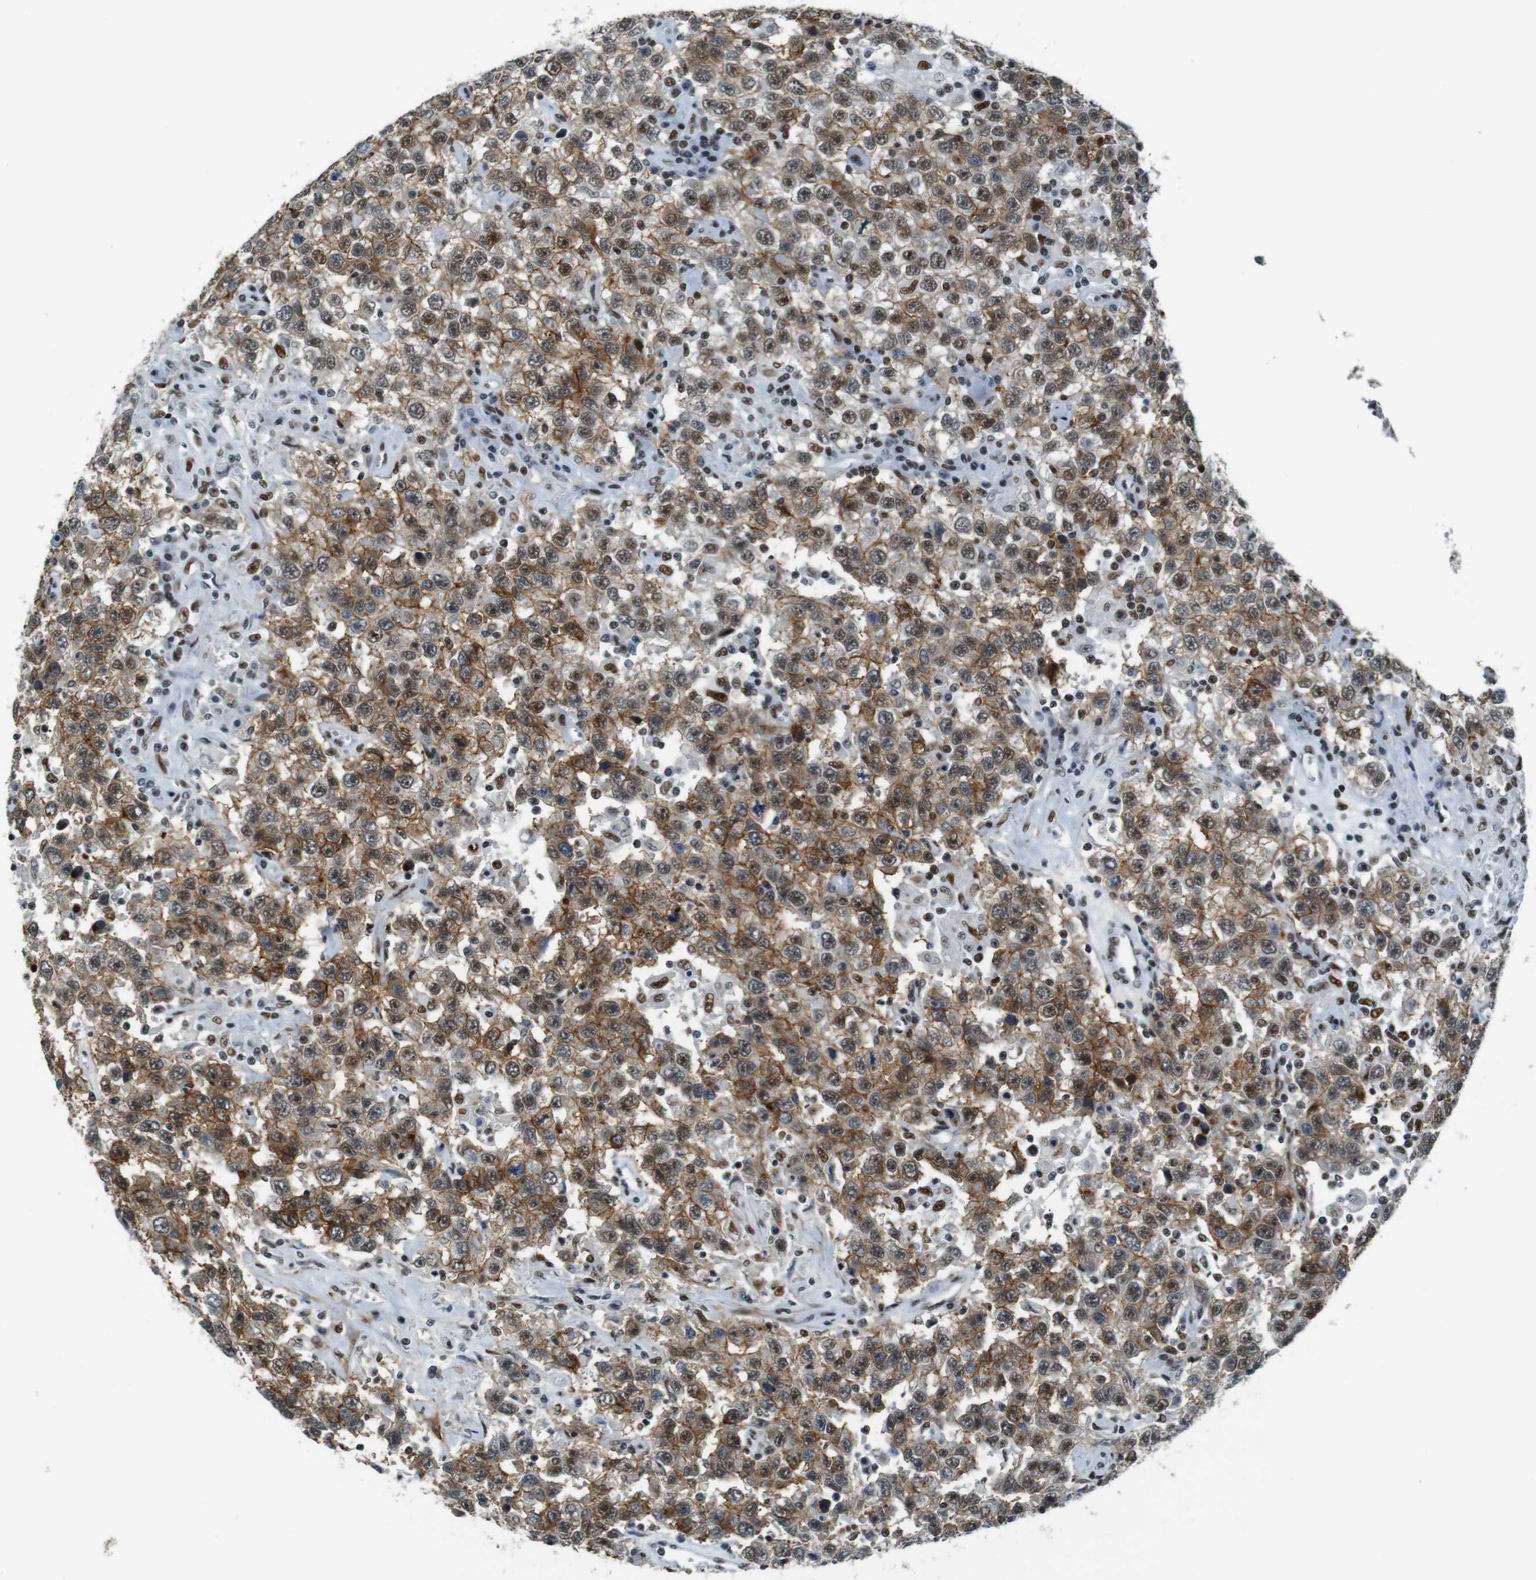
{"staining": {"intensity": "moderate", "quantity": ">75%", "location": "cytoplasmic/membranous,nuclear"}, "tissue": "testis cancer", "cell_type": "Tumor cells", "image_type": "cancer", "snomed": [{"axis": "morphology", "description": "Seminoma, NOS"}, {"axis": "topography", "description": "Testis"}], "caption": "This is an image of immunohistochemistry (IHC) staining of testis cancer (seminoma), which shows moderate expression in the cytoplasmic/membranous and nuclear of tumor cells.", "gene": "HEXIM1", "patient": {"sex": "male", "age": 41}}